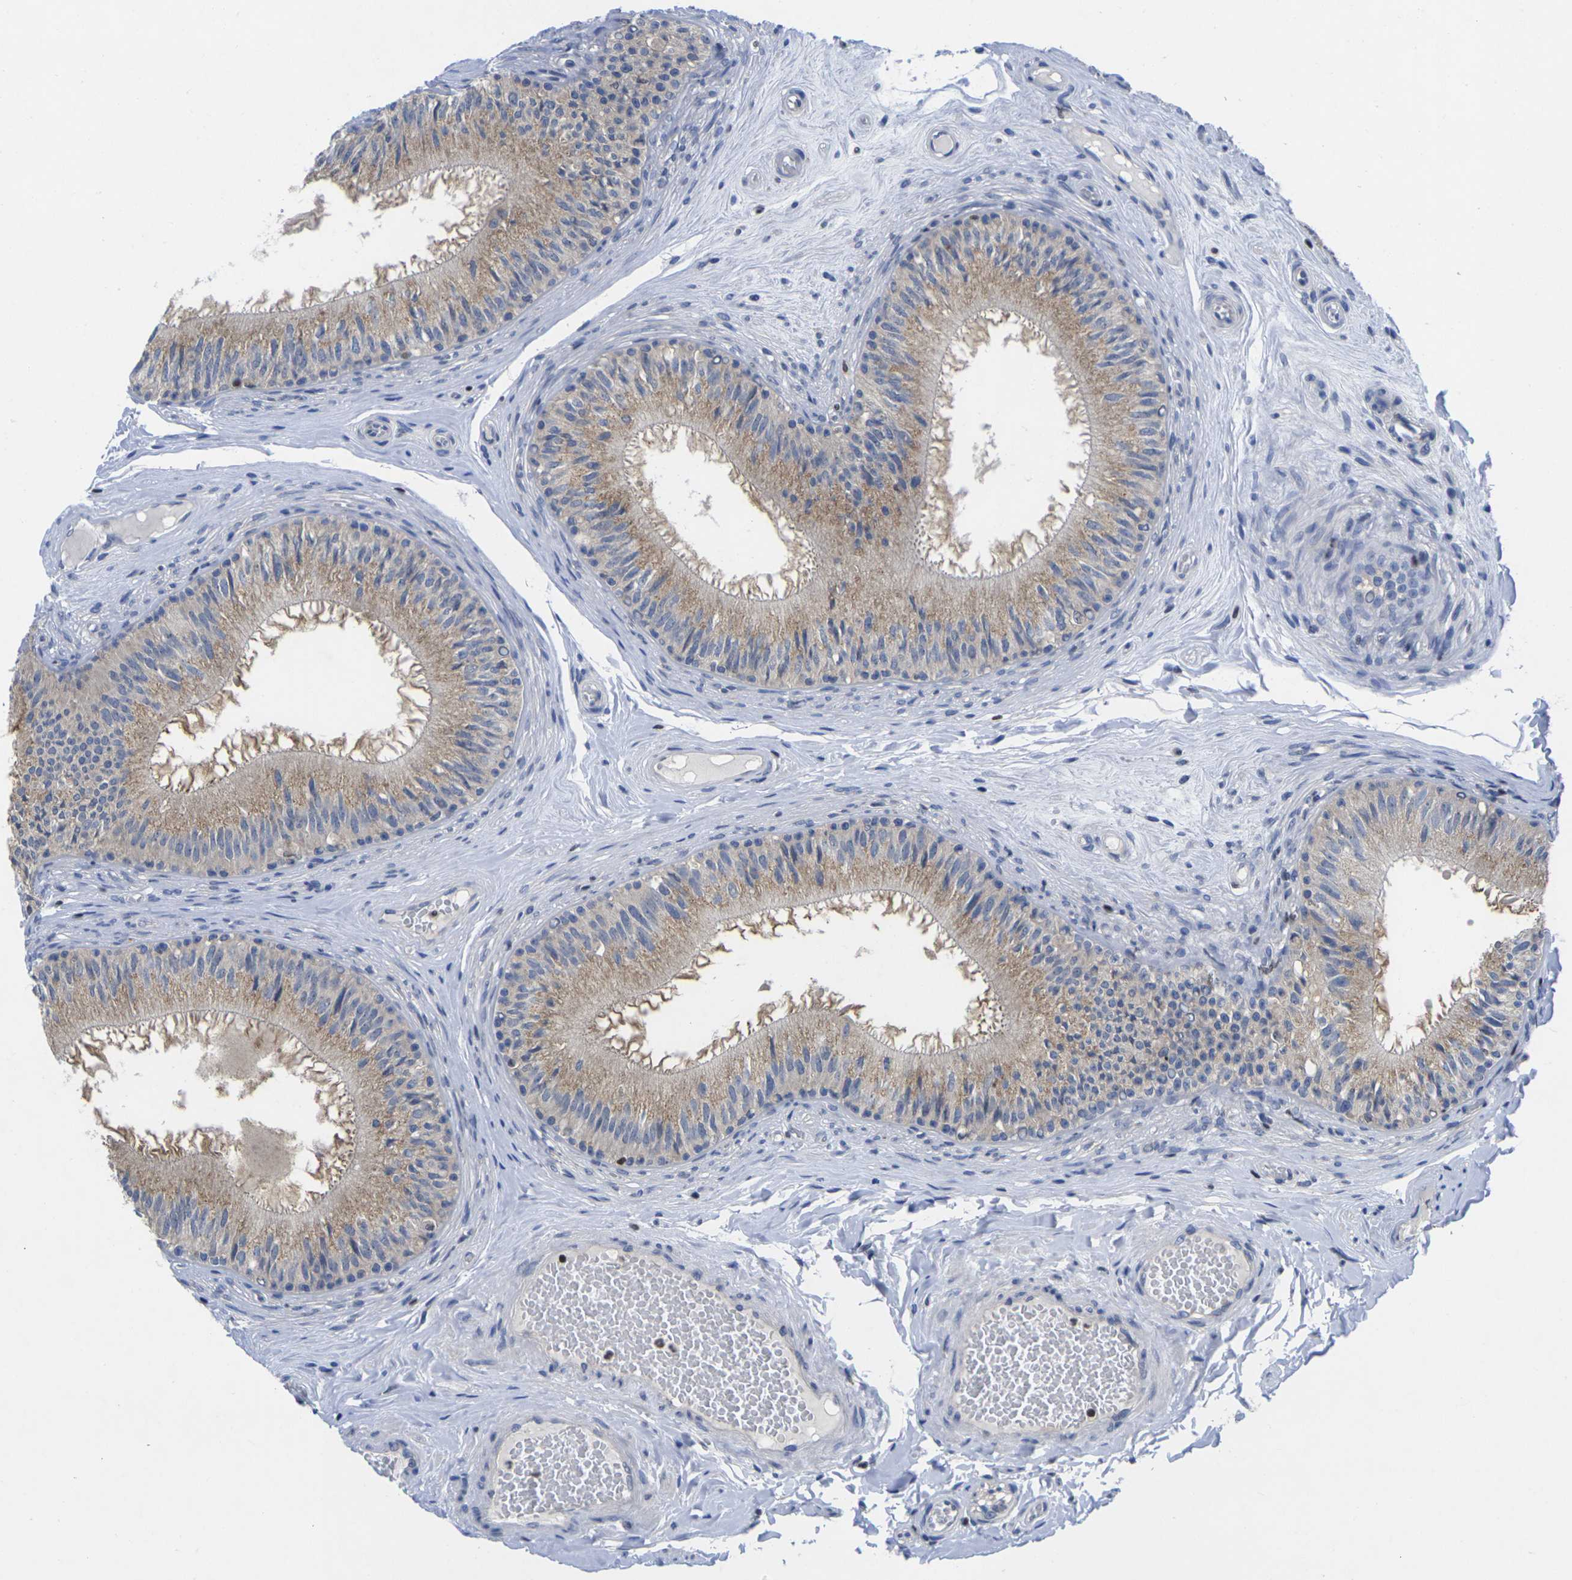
{"staining": {"intensity": "moderate", "quantity": "25%-75%", "location": "cytoplasmic/membranous"}, "tissue": "epididymis", "cell_type": "Glandular cells", "image_type": "normal", "snomed": [{"axis": "morphology", "description": "Normal tissue, NOS"}, {"axis": "topography", "description": "Testis"}, {"axis": "topography", "description": "Epididymis"}], "caption": "The photomicrograph reveals staining of unremarkable epididymis, revealing moderate cytoplasmic/membranous protein expression (brown color) within glandular cells.", "gene": "IKZF1", "patient": {"sex": "male", "age": 36}}